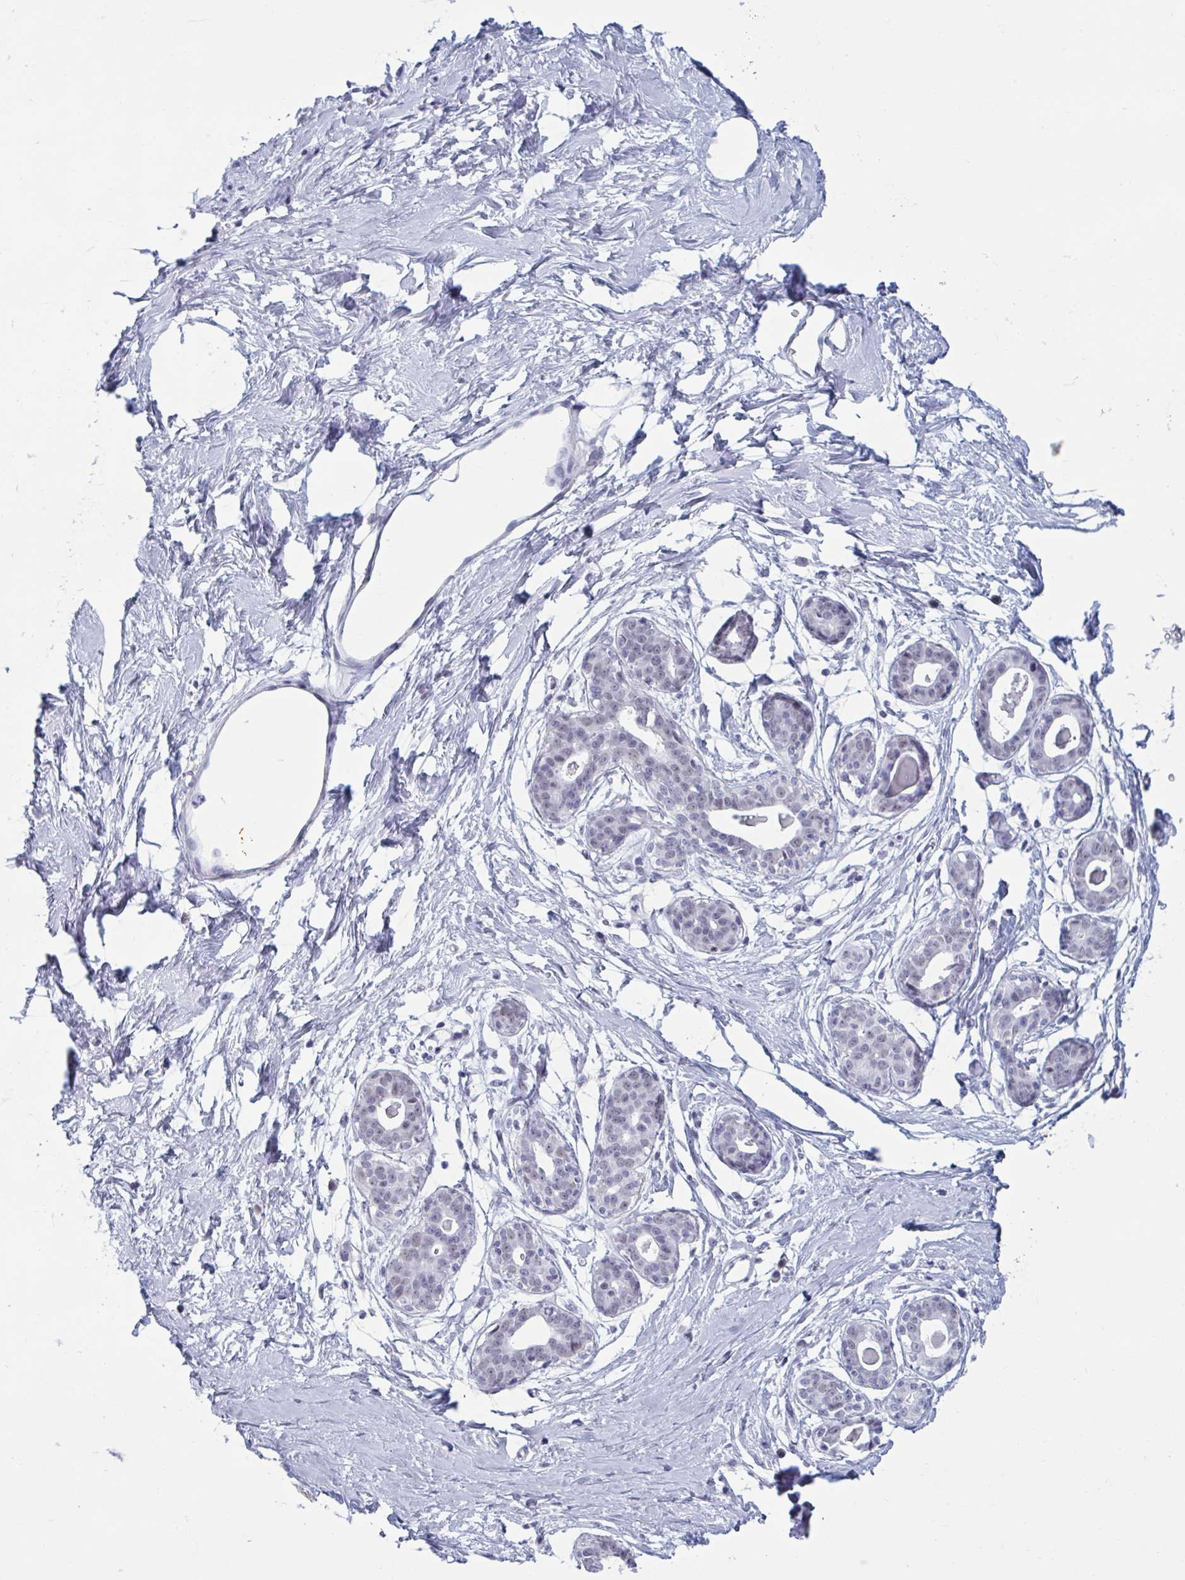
{"staining": {"intensity": "negative", "quantity": "none", "location": "none"}, "tissue": "breast", "cell_type": "Adipocytes", "image_type": "normal", "snomed": [{"axis": "morphology", "description": "Normal tissue, NOS"}, {"axis": "topography", "description": "Breast"}], "caption": "Immunohistochemistry (IHC) micrograph of normal human breast stained for a protein (brown), which exhibits no positivity in adipocytes. (DAB (3,3'-diaminobenzidine) immunohistochemistry (IHC) with hematoxylin counter stain).", "gene": "MSMB", "patient": {"sex": "female", "age": 45}}